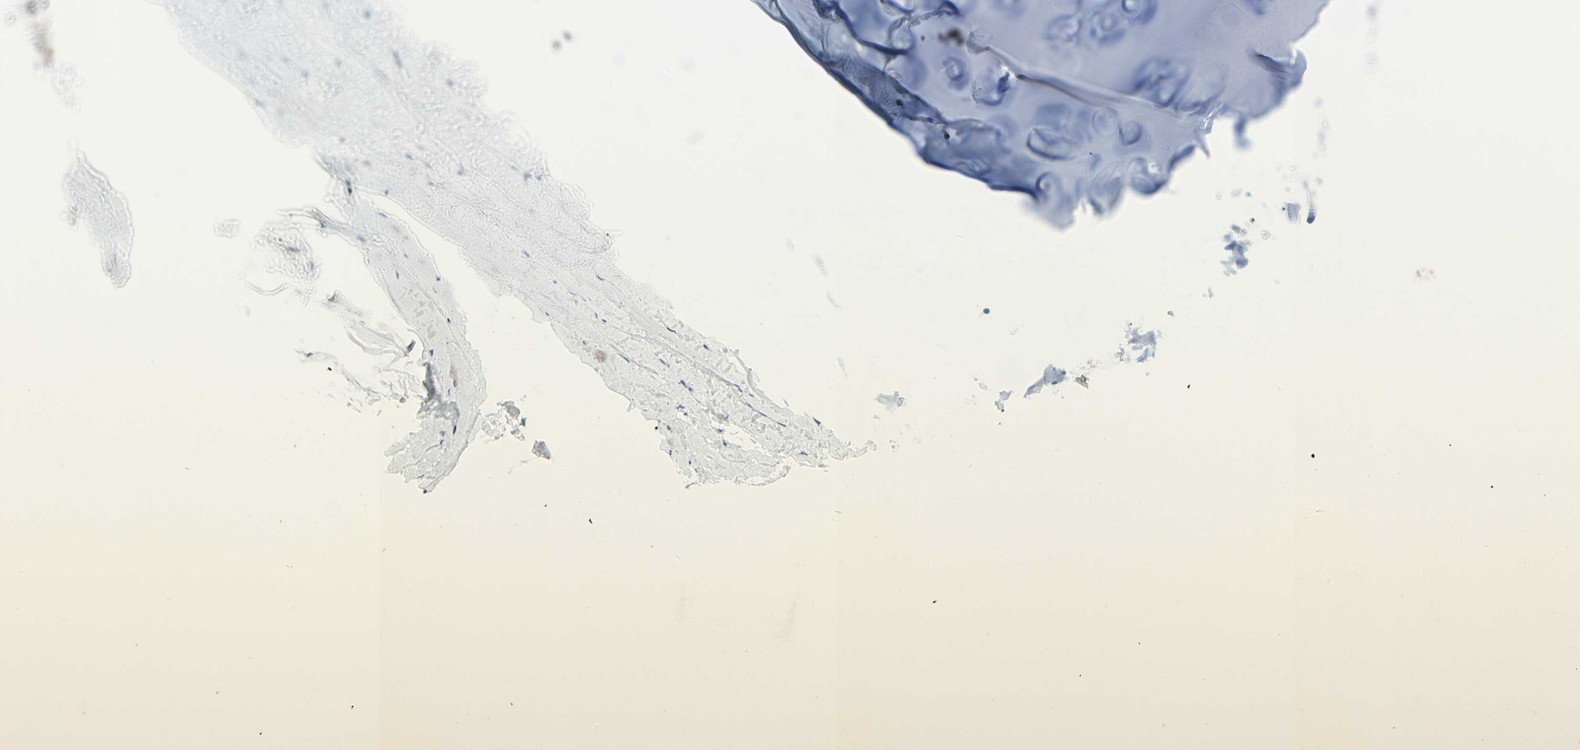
{"staining": {"intensity": "negative", "quantity": "none", "location": "none"}, "tissue": "adipose tissue", "cell_type": "Adipocytes", "image_type": "normal", "snomed": [{"axis": "morphology", "description": "Normal tissue, NOS"}, {"axis": "topography", "description": "Bronchus"}], "caption": "IHC image of benign adipose tissue: human adipose tissue stained with DAB (3,3'-diaminobenzidine) displays no significant protein positivity in adipocytes.", "gene": "PIGR", "patient": {"sex": "female", "age": 73}}